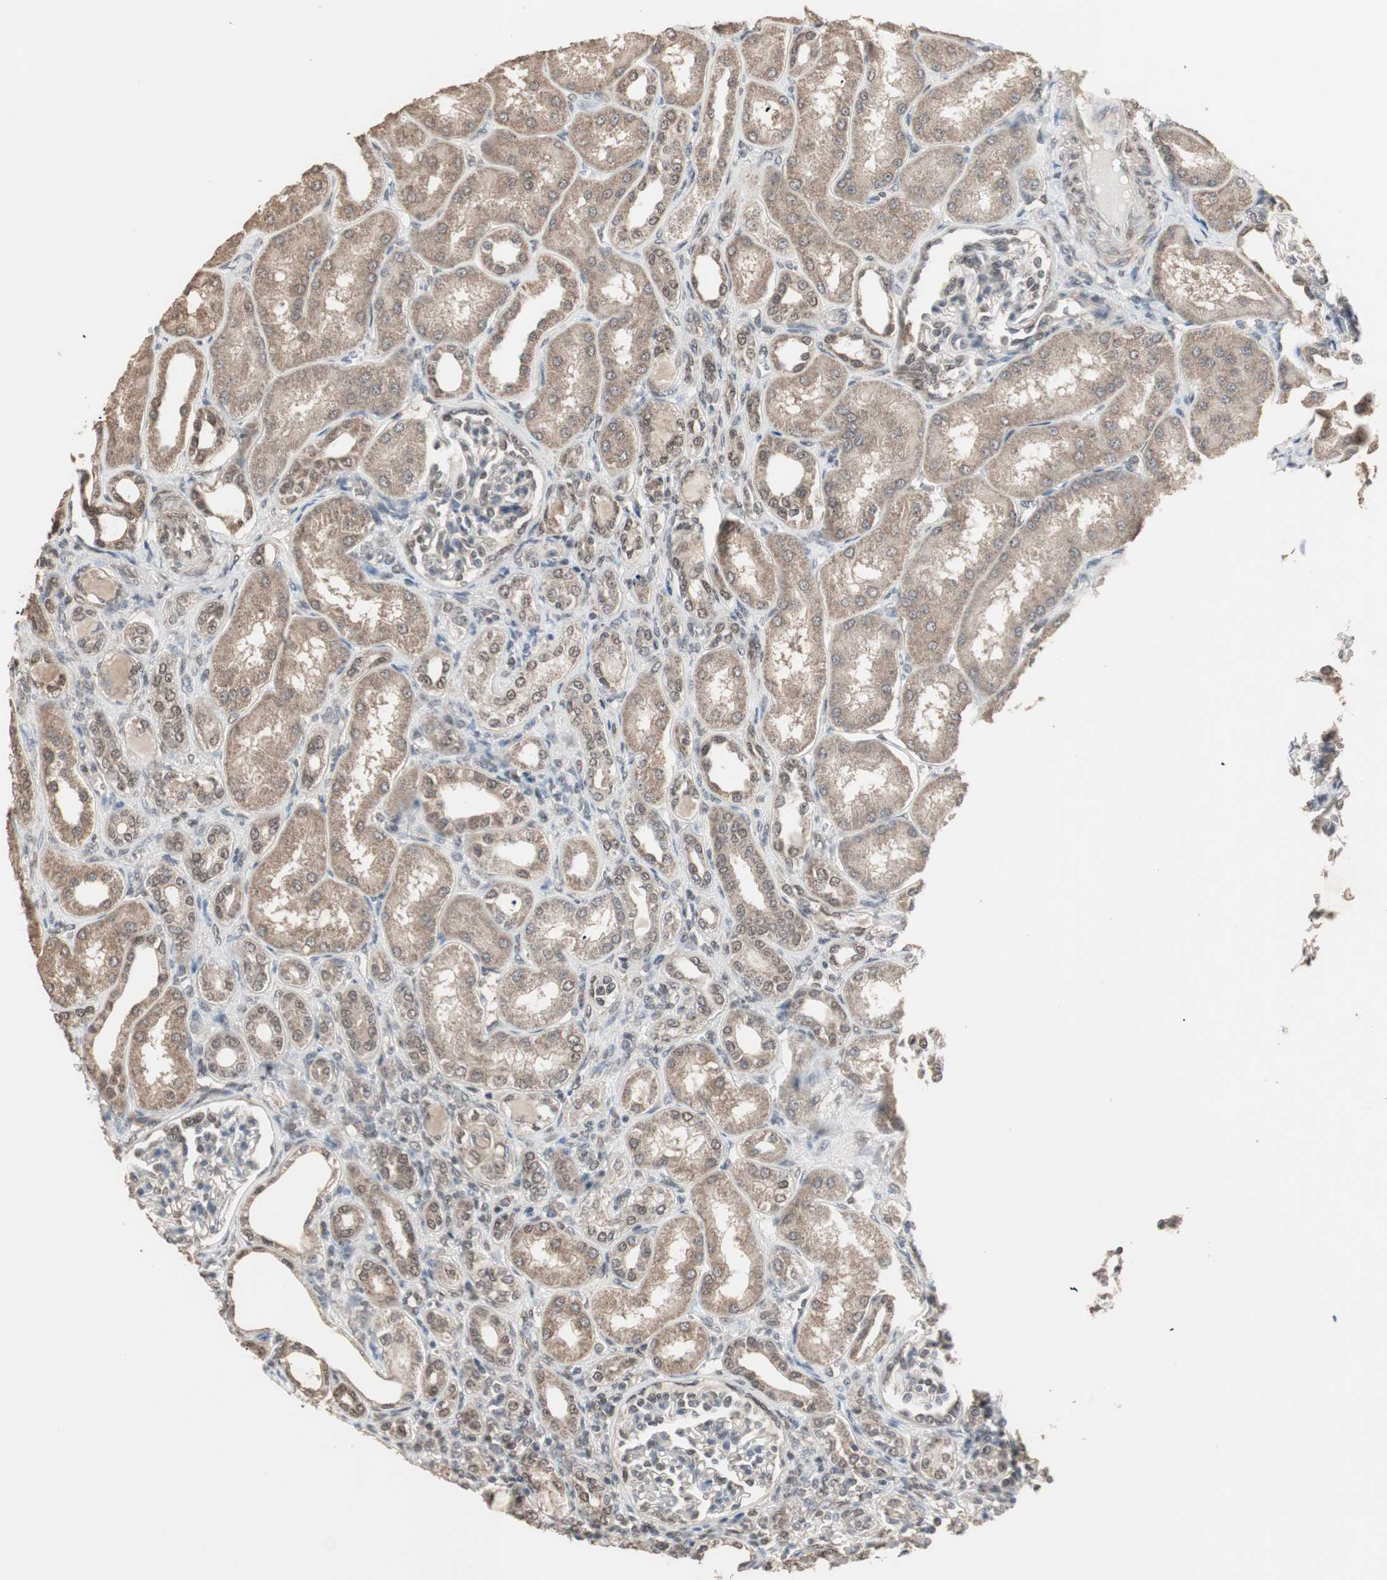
{"staining": {"intensity": "weak", "quantity": "25%-75%", "location": "nuclear"}, "tissue": "kidney", "cell_type": "Cells in glomeruli", "image_type": "normal", "snomed": [{"axis": "morphology", "description": "Normal tissue, NOS"}, {"axis": "topography", "description": "Kidney"}], "caption": "Cells in glomeruli reveal weak nuclear staining in approximately 25%-75% of cells in normal kidney.", "gene": "ZHX2", "patient": {"sex": "male", "age": 7}}